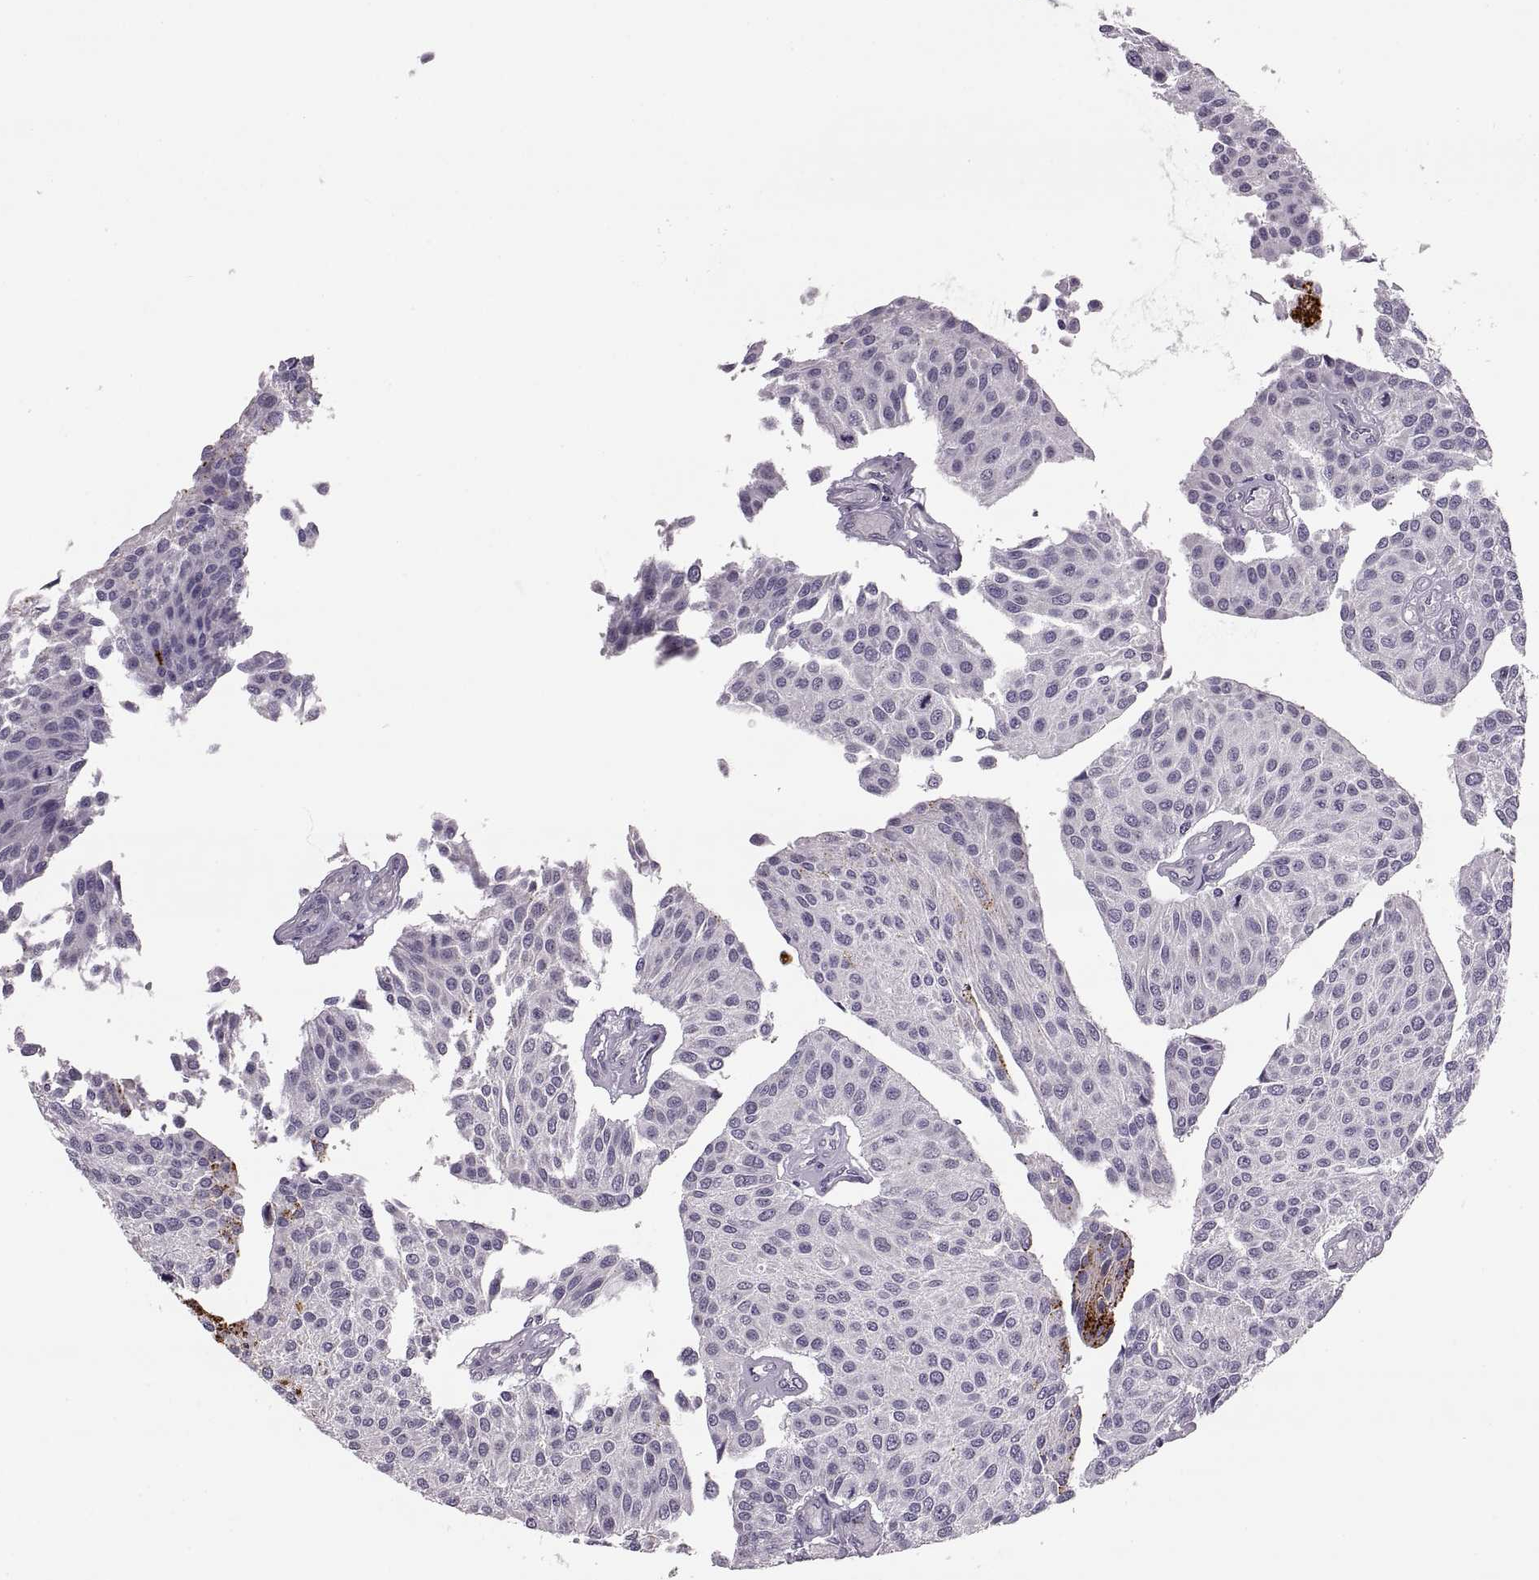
{"staining": {"intensity": "negative", "quantity": "none", "location": "none"}, "tissue": "urothelial cancer", "cell_type": "Tumor cells", "image_type": "cancer", "snomed": [{"axis": "morphology", "description": "Urothelial carcinoma, NOS"}, {"axis": "topography", "description": "Urinary bladder"}], "caption": "This is an immunohistochemistry histopathology image of urothelial cancer. There is no staining in tumor cells.", "gene": "ADH6", "patient": {"sex": "male", "age": 55}}